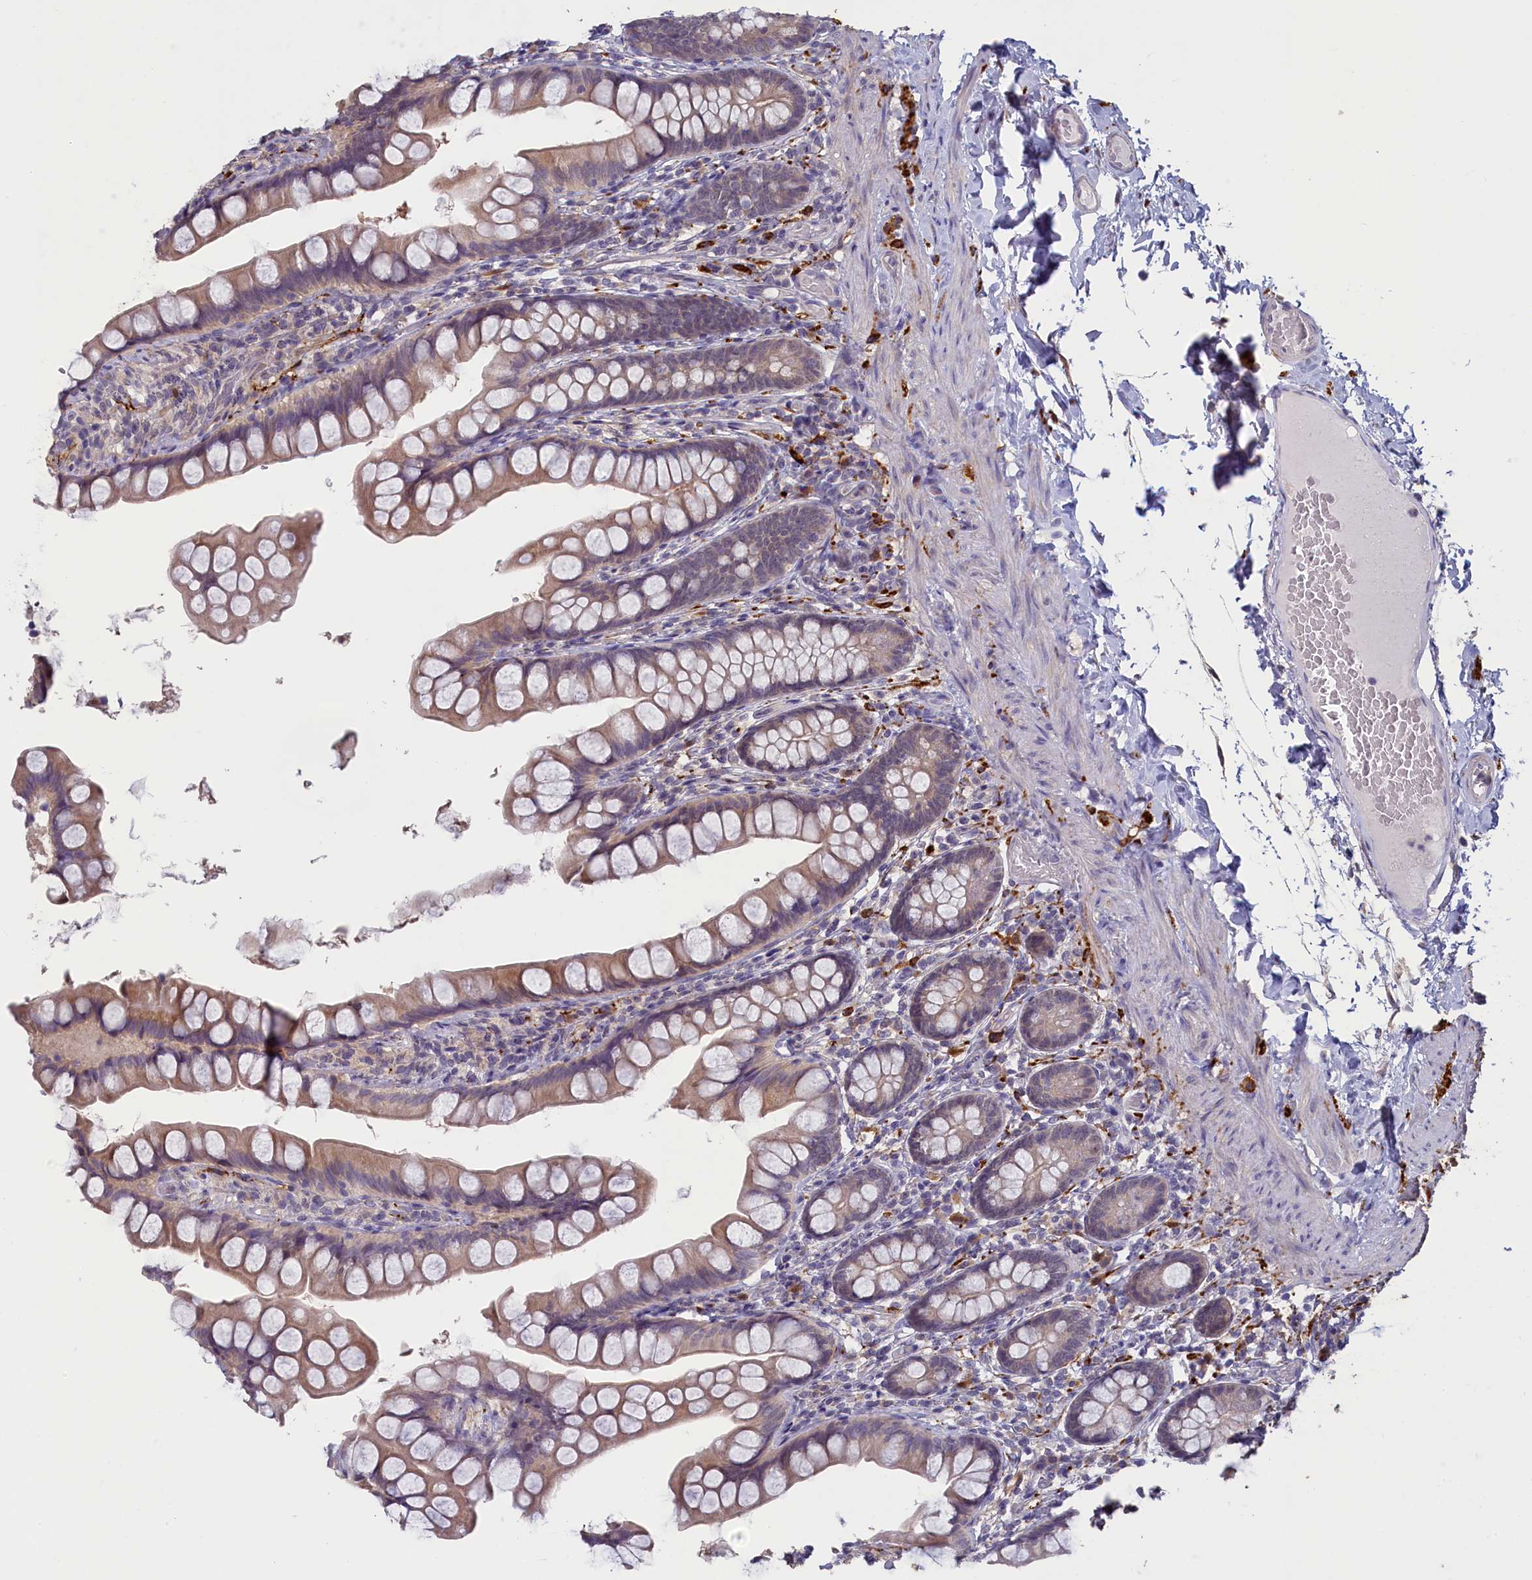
{"staining": {"intensity": "moderate", "quantity": ">75%", "location": "cytoplasmic/membranous"}, "tissue": "small intestine", "cell_type": "Glandular cells", "image_type": "normal", "snomed": [{"axis": "morphology", "description": "Normal tissue, NOS"}, {"axis": "topography", "description": "Small intestine"}], "caption": "High-power microscopy captured an IHC image of normal small intestine, revealing moderate cytoplasmic/membranous positivity in approximately >75% of glandular cells.", "gene": "UCHL3", "patient": {"sex": "male", "age": 70}}